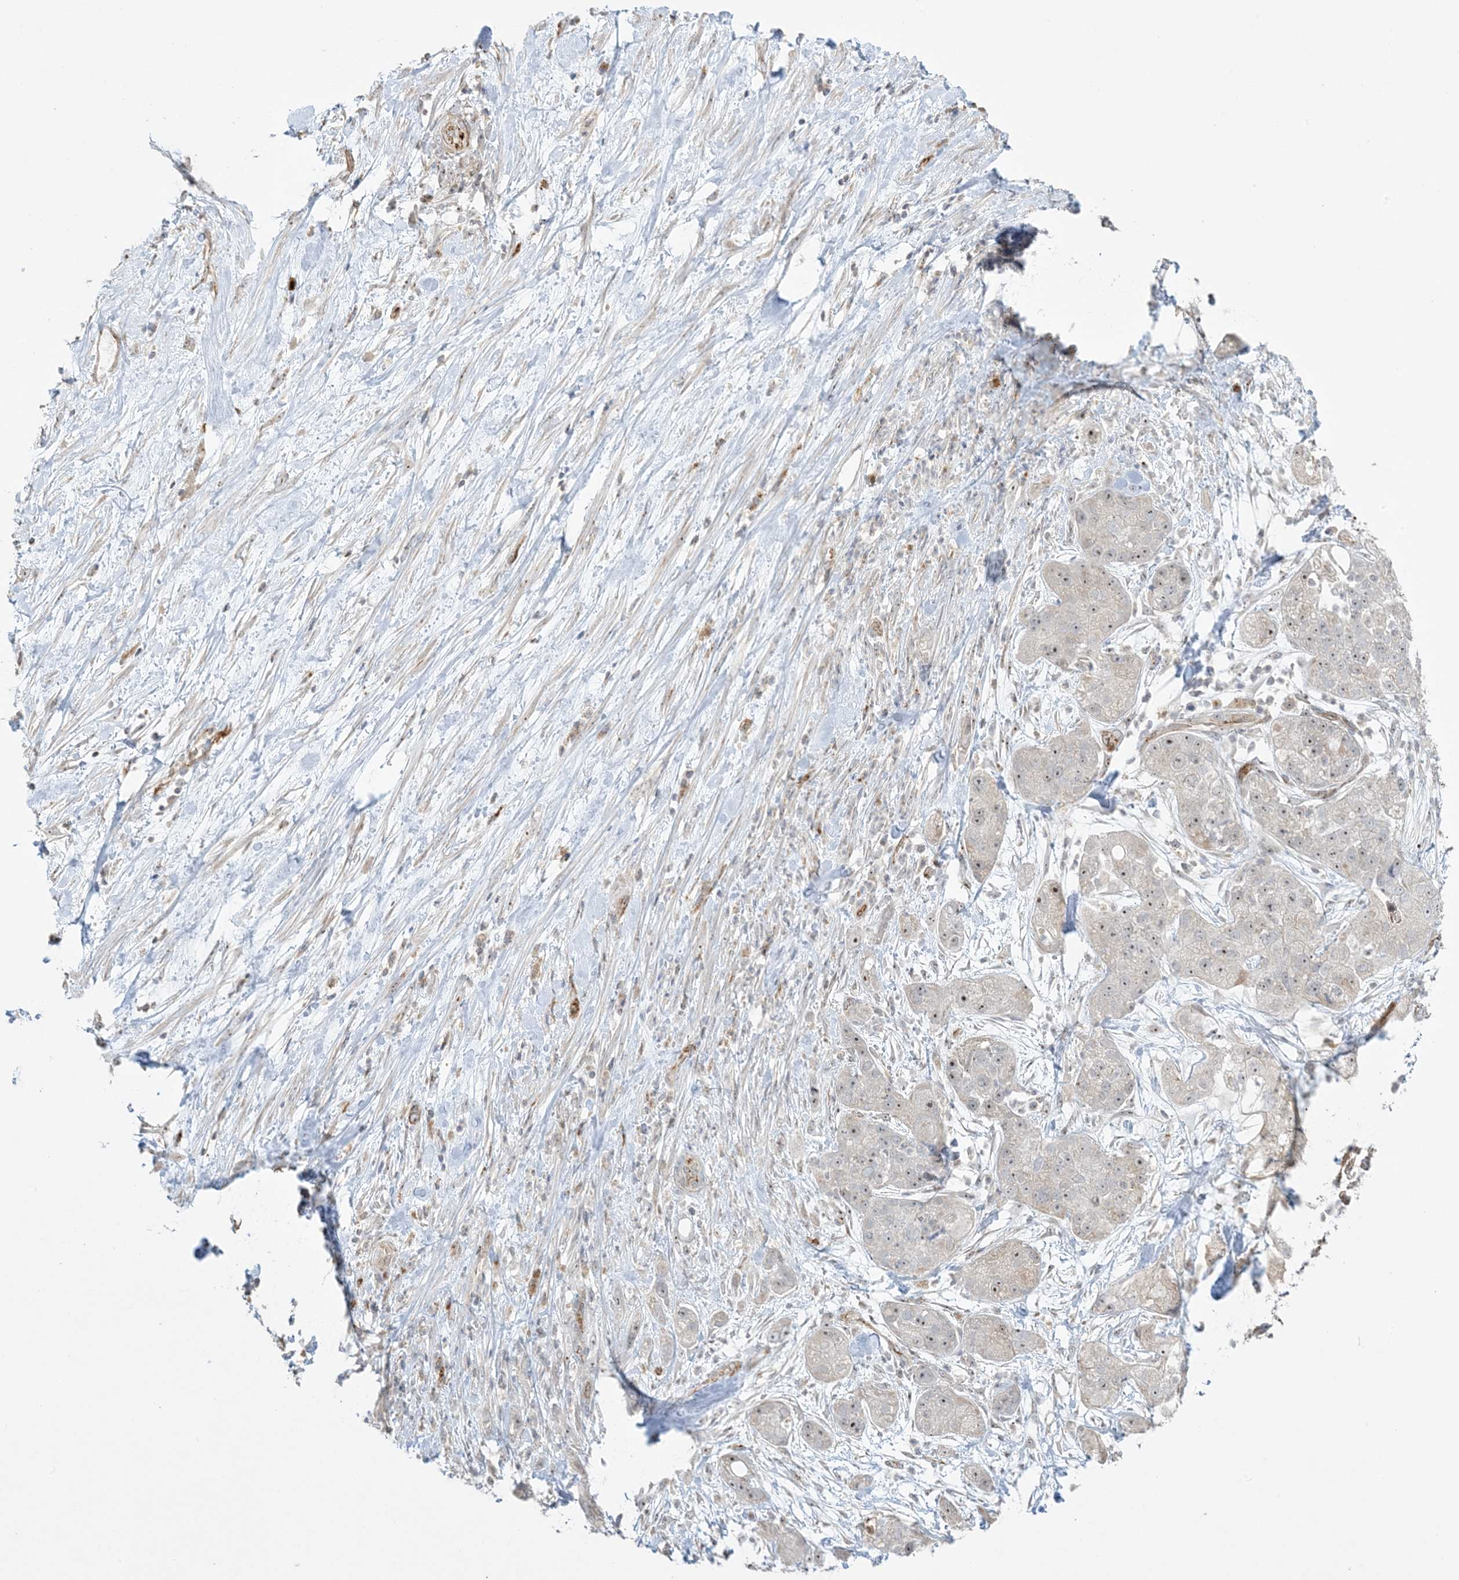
{"staining": {"intensity": "weak", "quantity": ">75%", "location": "nuclear"}, "tissue": "pancreatic cancer", "cell_type": "Tumor cells", "image_type": "cancer", "snomed": [{"axis": "morphology", "description": "Adenocarcinoma, NOS"}, {"axis": "topography", "description": "Pancreas"}], "caption": "Protein analysis of pancreatic cancer (adenocarcinoma) tissue demonstrates weak nuclear positivity in approximately >75% of tumor cells. (DAB (3,3'-diaminobenzidine) = brown stain, brightfield microscopy at high magnification).", "gene": "AGA", "patient": {"sex": "female", "age": 78}}